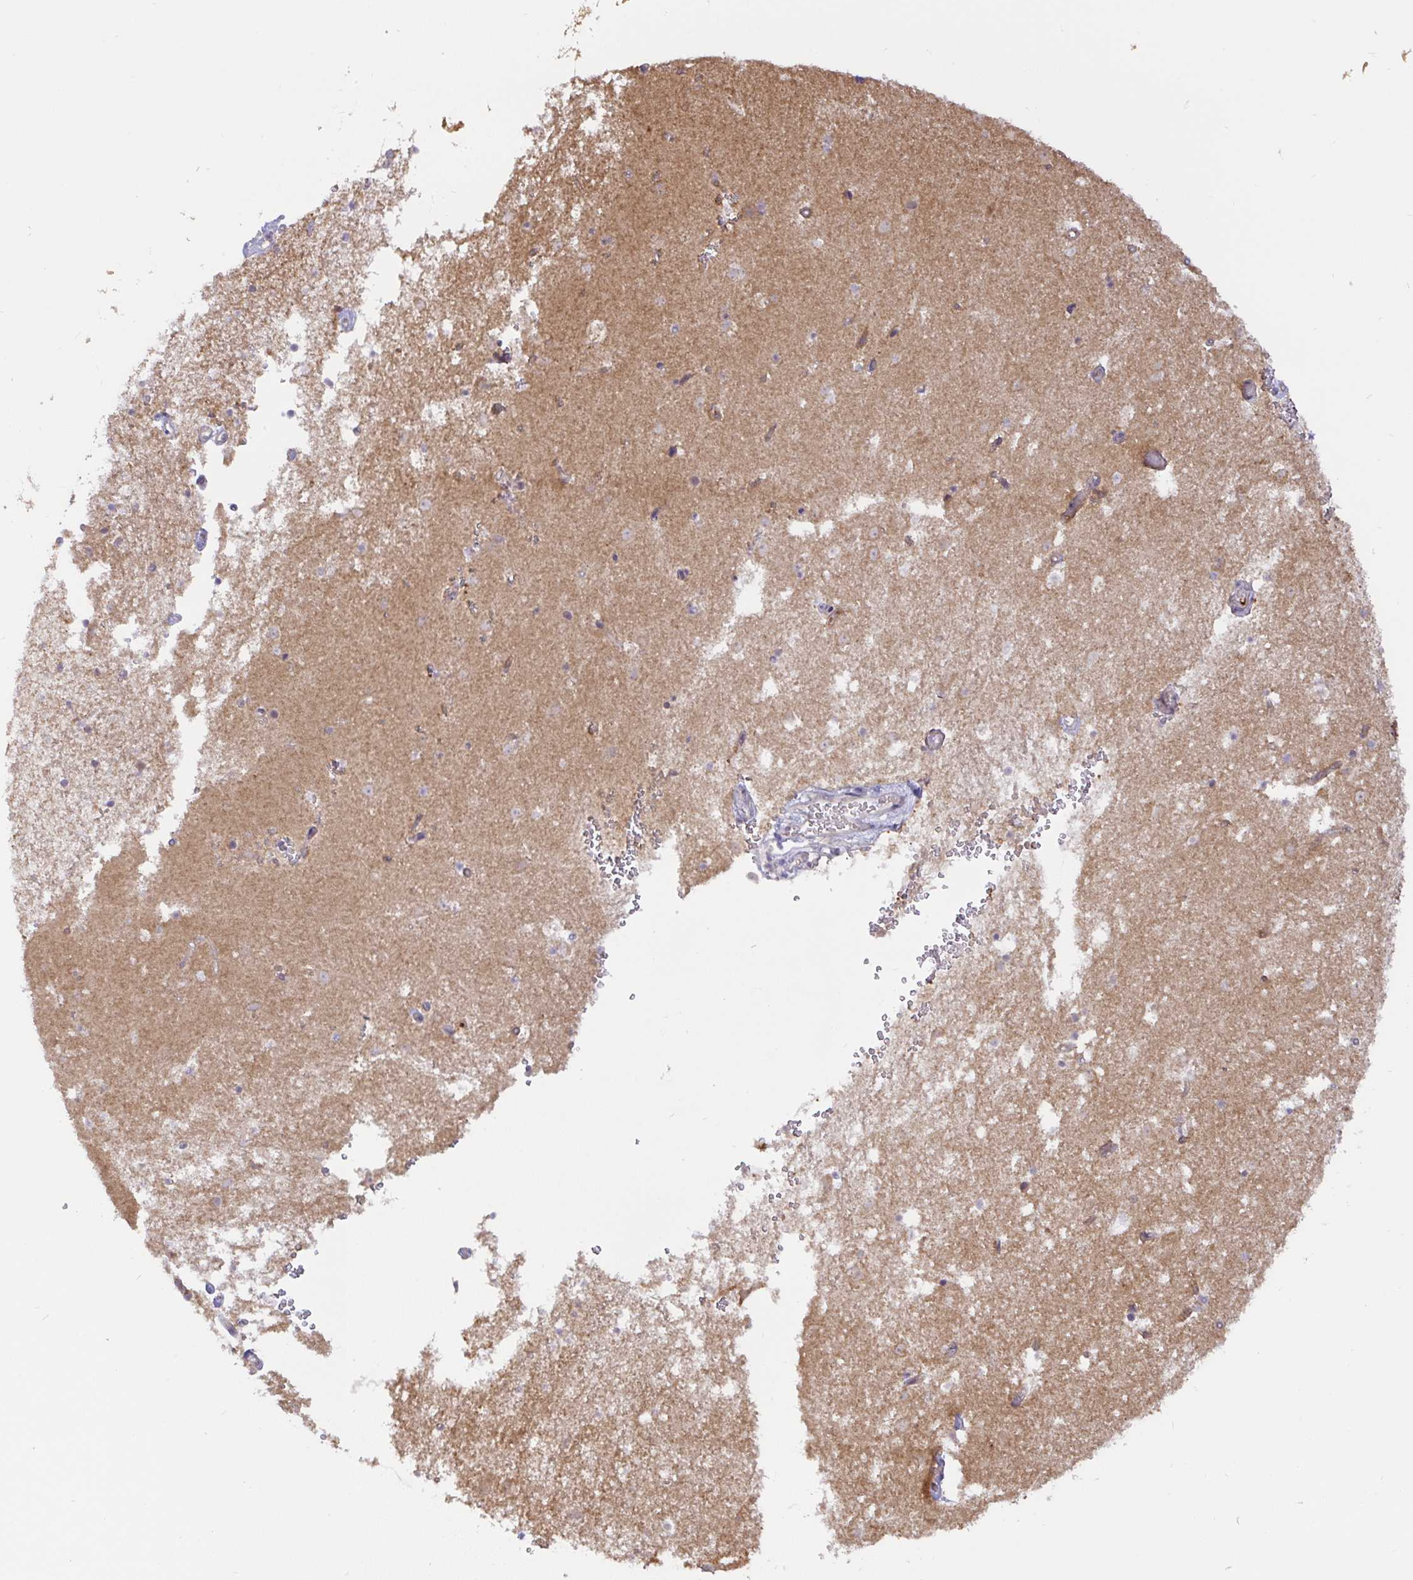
{"staining": {"intensity": "negative", "quantity": "none", "location": "none"}, "tissue": "caudate", "cell_type": "Glial cells", "image_type": "normal", "snomed": [{"axis": "morphology", "description": "Normal tissue, NOS"}, {"axis": "topography", "description": "Lateral ventricle wall"}], "caption": "Glial cells show no significant positivity in benign caudate. Brightfield microscopy of immunohistochemistry stained with DAB (brown) and hematoxylin (blue), captured at high magnification.", "gene": "DLEU7", "patient": {"sex": "male", "age": 37}}